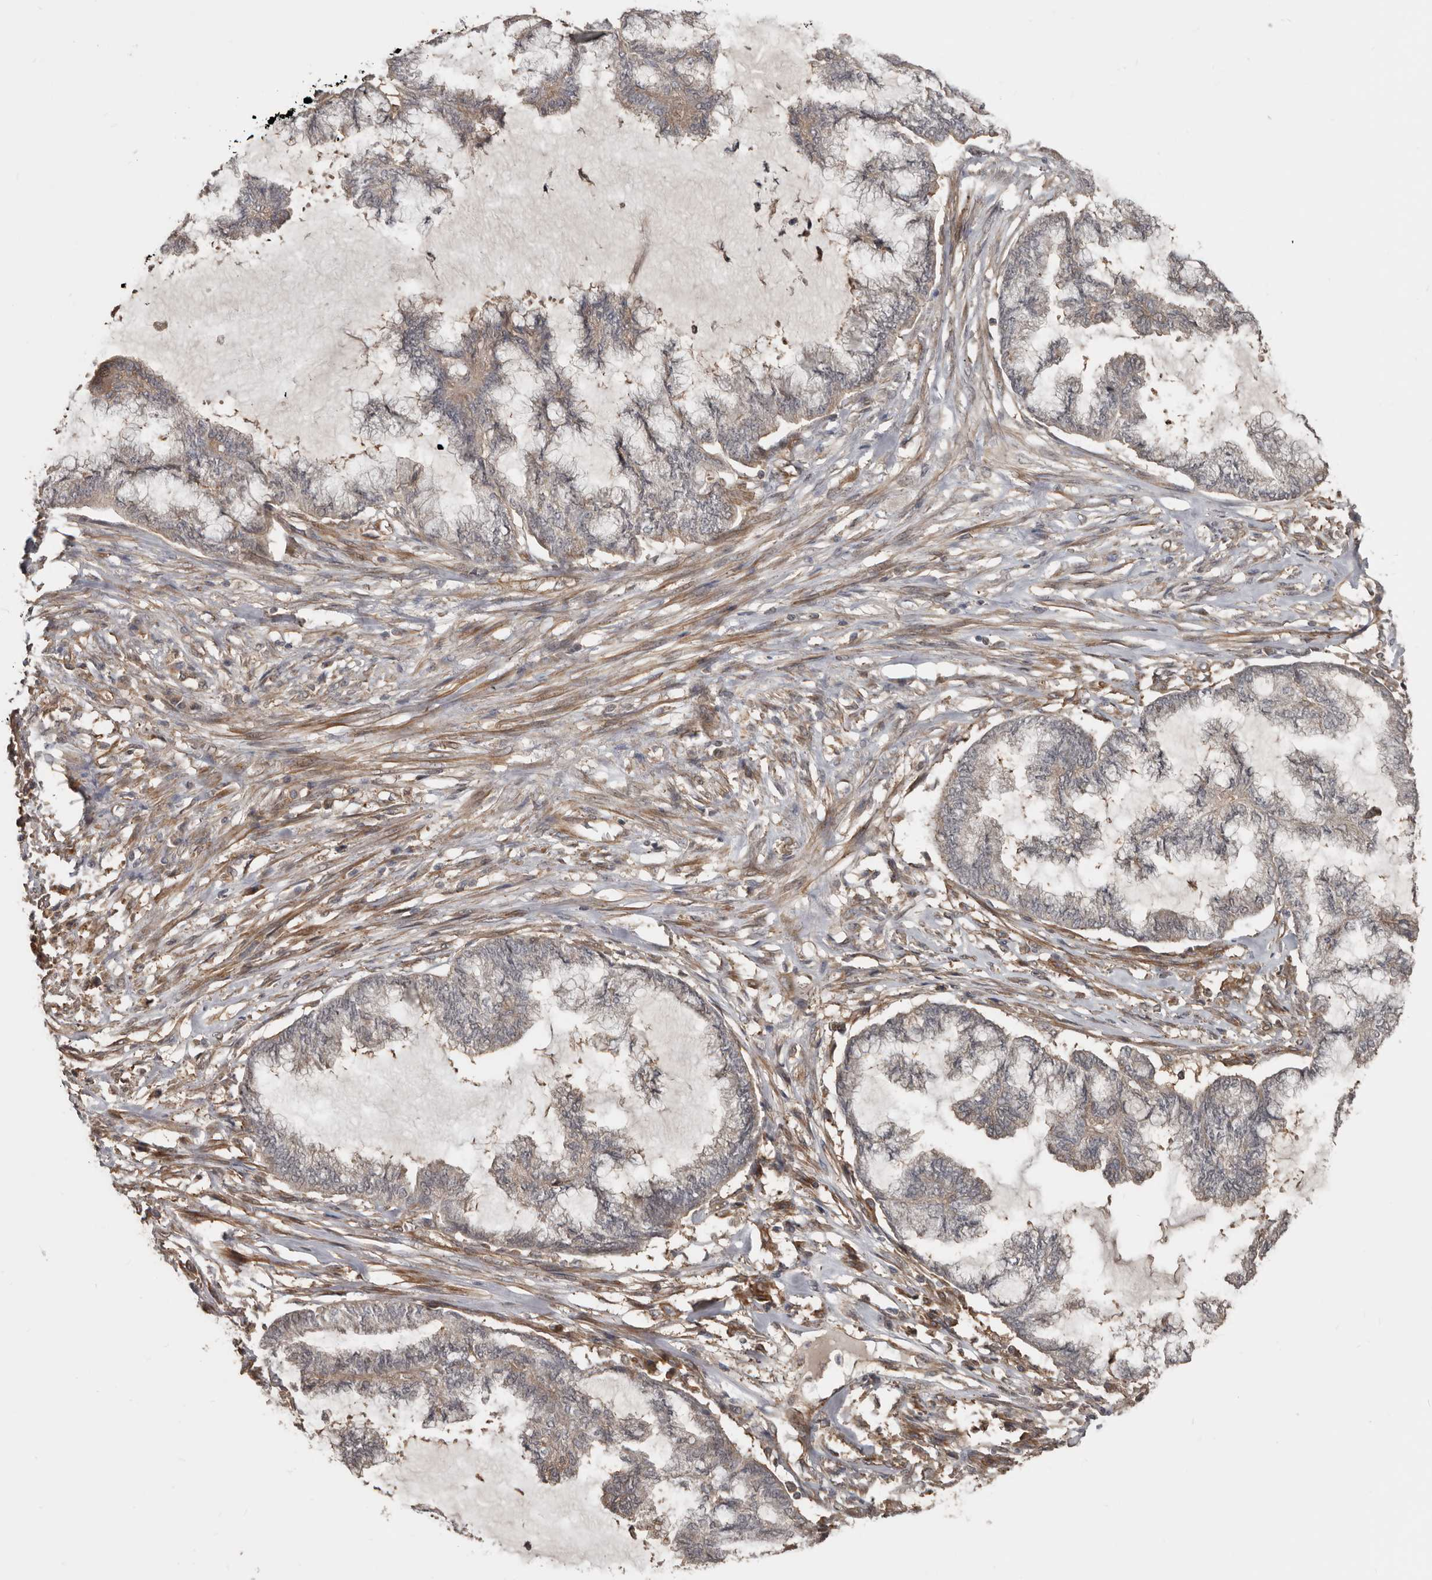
{"staining": {"intensity": "weak", "quantity": "<25%", "location": "cytoplasmic/membranous"}, "tissue": "endometrial cancer", "cell_type": "Tumor cells", "image_type": "cancer", "snomed": [{"axis": "morphology", "description": "Adenocarcinoma, NOS"}, {"axis": "topography", "description": "Endometrium"}], "caption": "IHC of human endometrial cancer (adenocarcinoma) displays no expression in tumor cells. (DAB (3,3'-diaminobenzidine) immunohistochemistry visualized using brightfield microscopy, high magnification).", "gene": "EXOC3L1", "patient": {"sex": "female", "age": 86}}